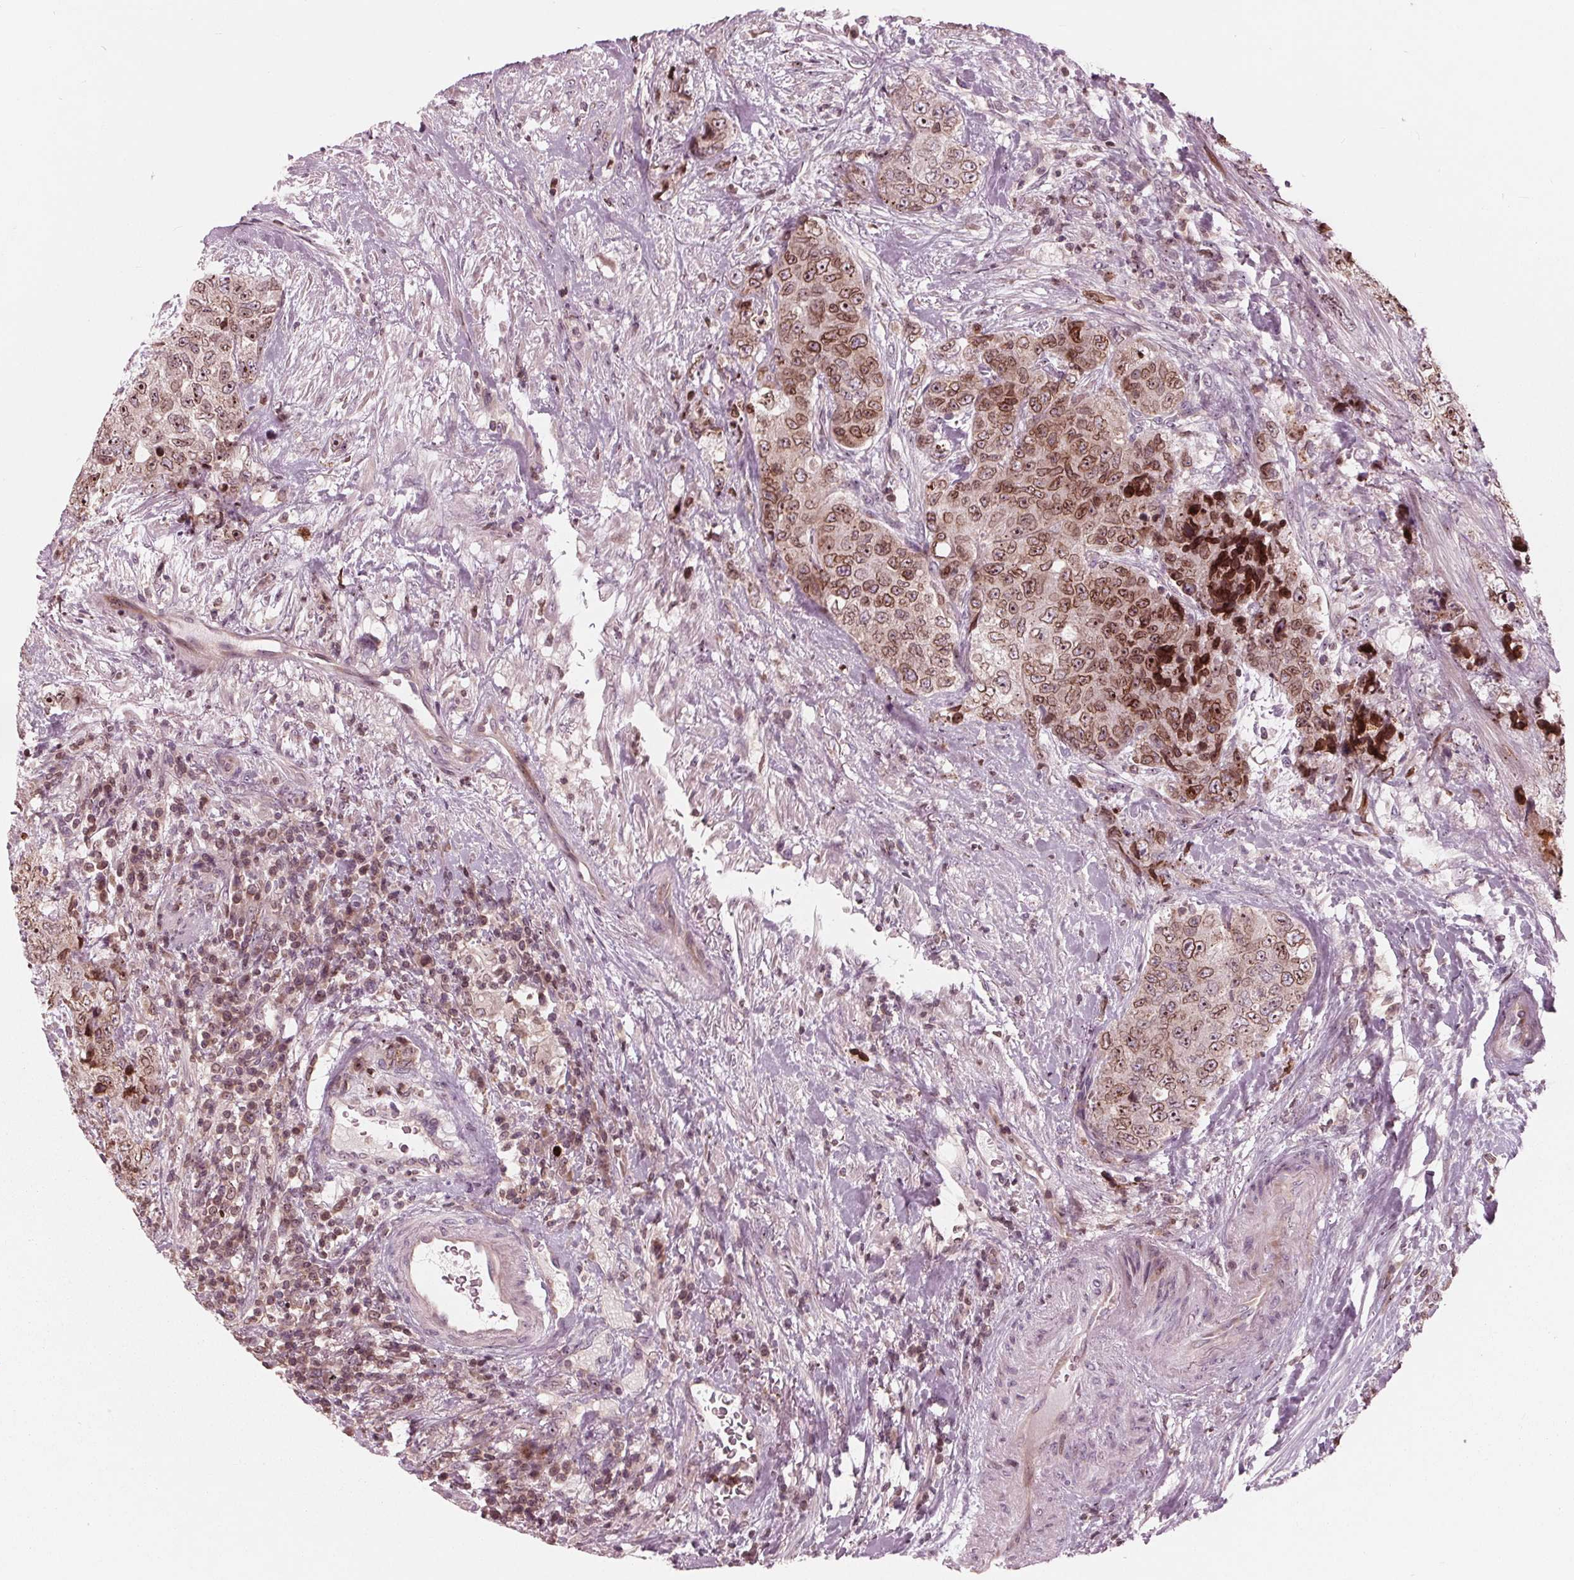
{"staining": {"intensity": "moderate", "quantity": ">75%", "location": "cytoplasmic/membranous,nuclear"}, "tissue": "urothelial cancer", "cell_type": "Tumor cells", "image_type": "cancer", "snomed": [{"axis": "morphology", "description": "Urothelial carcinoma, High grade"}, {"axis": "topography", "description": "Urinary bladder"}], "caption": "Moderate cytoplasmic/membranous and nuclear expression for a protein is appreciated in about >75% of tumor cells of urothelial cancer using IHC.", "gene": "NUP210", "patient": {"sex": "female", "age": 78}}